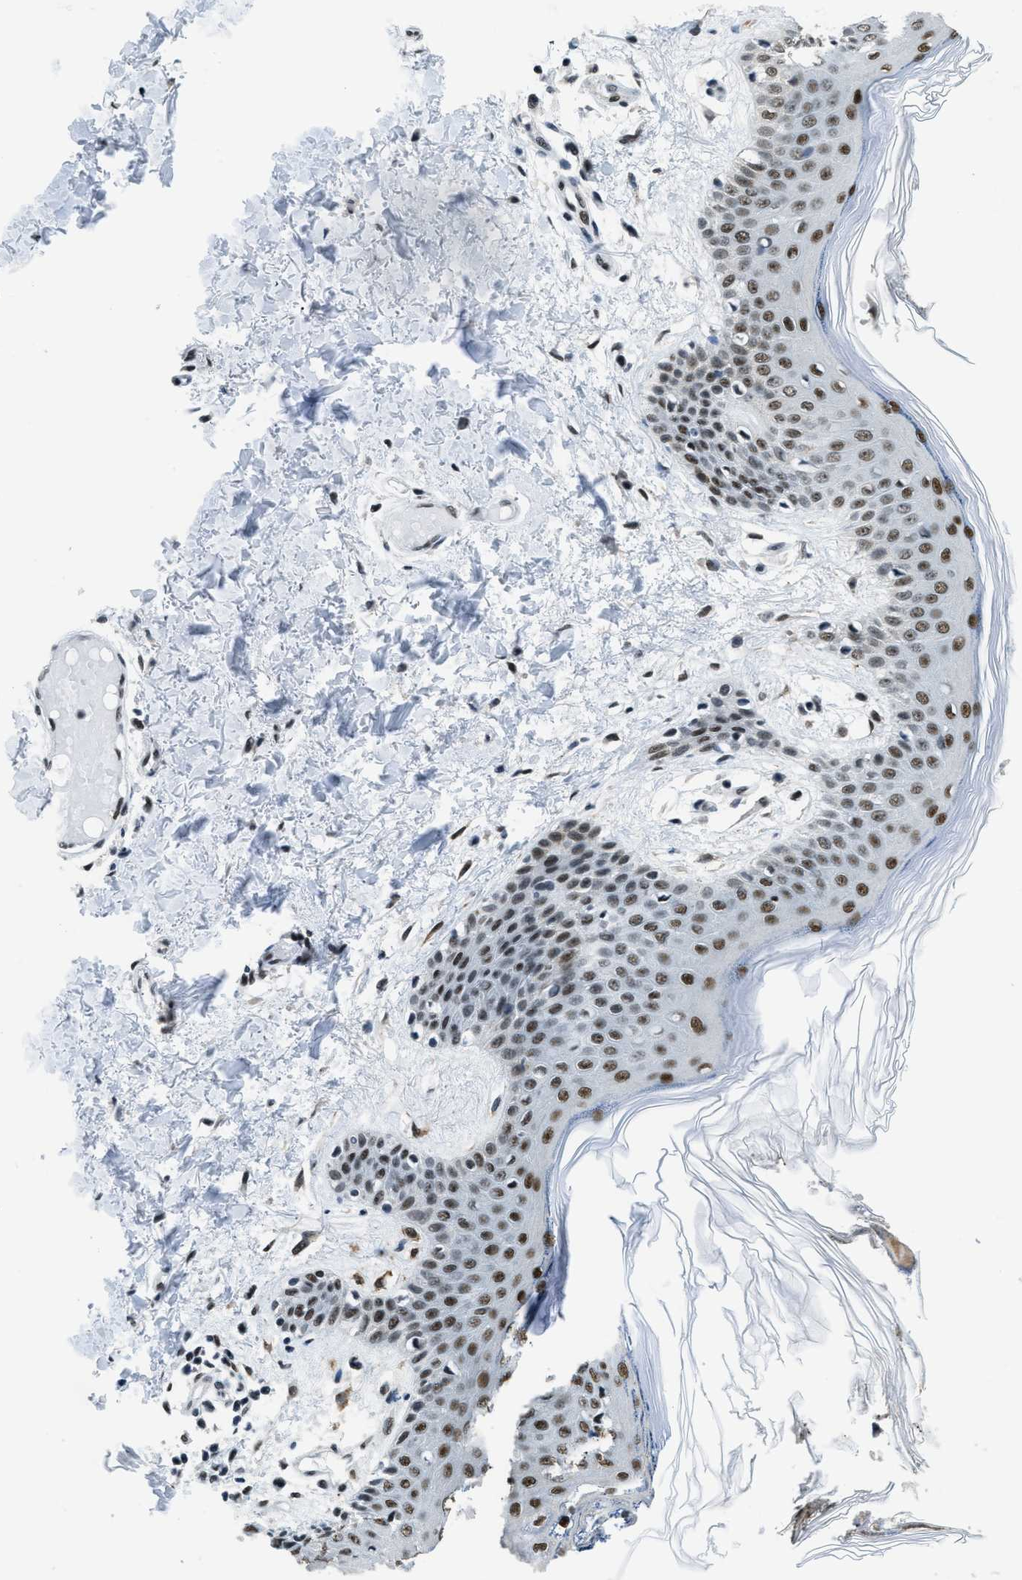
{"staining": {"intensity": "strong", "quantity": ">75%", "location": "nuclear"}, "tissue": "skin", "cell_type": "Fibroblasts", "image_type": "normal", "snomed": [{"axis": "morphology", "description": "Normal tissue, NOS"}, {"axis": "topography", "description": "Skin"}], "caption": "Fibroblasts exhibit high levels of strong nuclear staining in approximately >75% of cells in normal skin. Using DAB (3,3'-diaminobenzidine) (brown) and hematoxylin (blue) stains, captured at high magnification using brightfield microscopy.", "gene": "GATAD2B", "patient": {"sex": "male", "age": 53}}